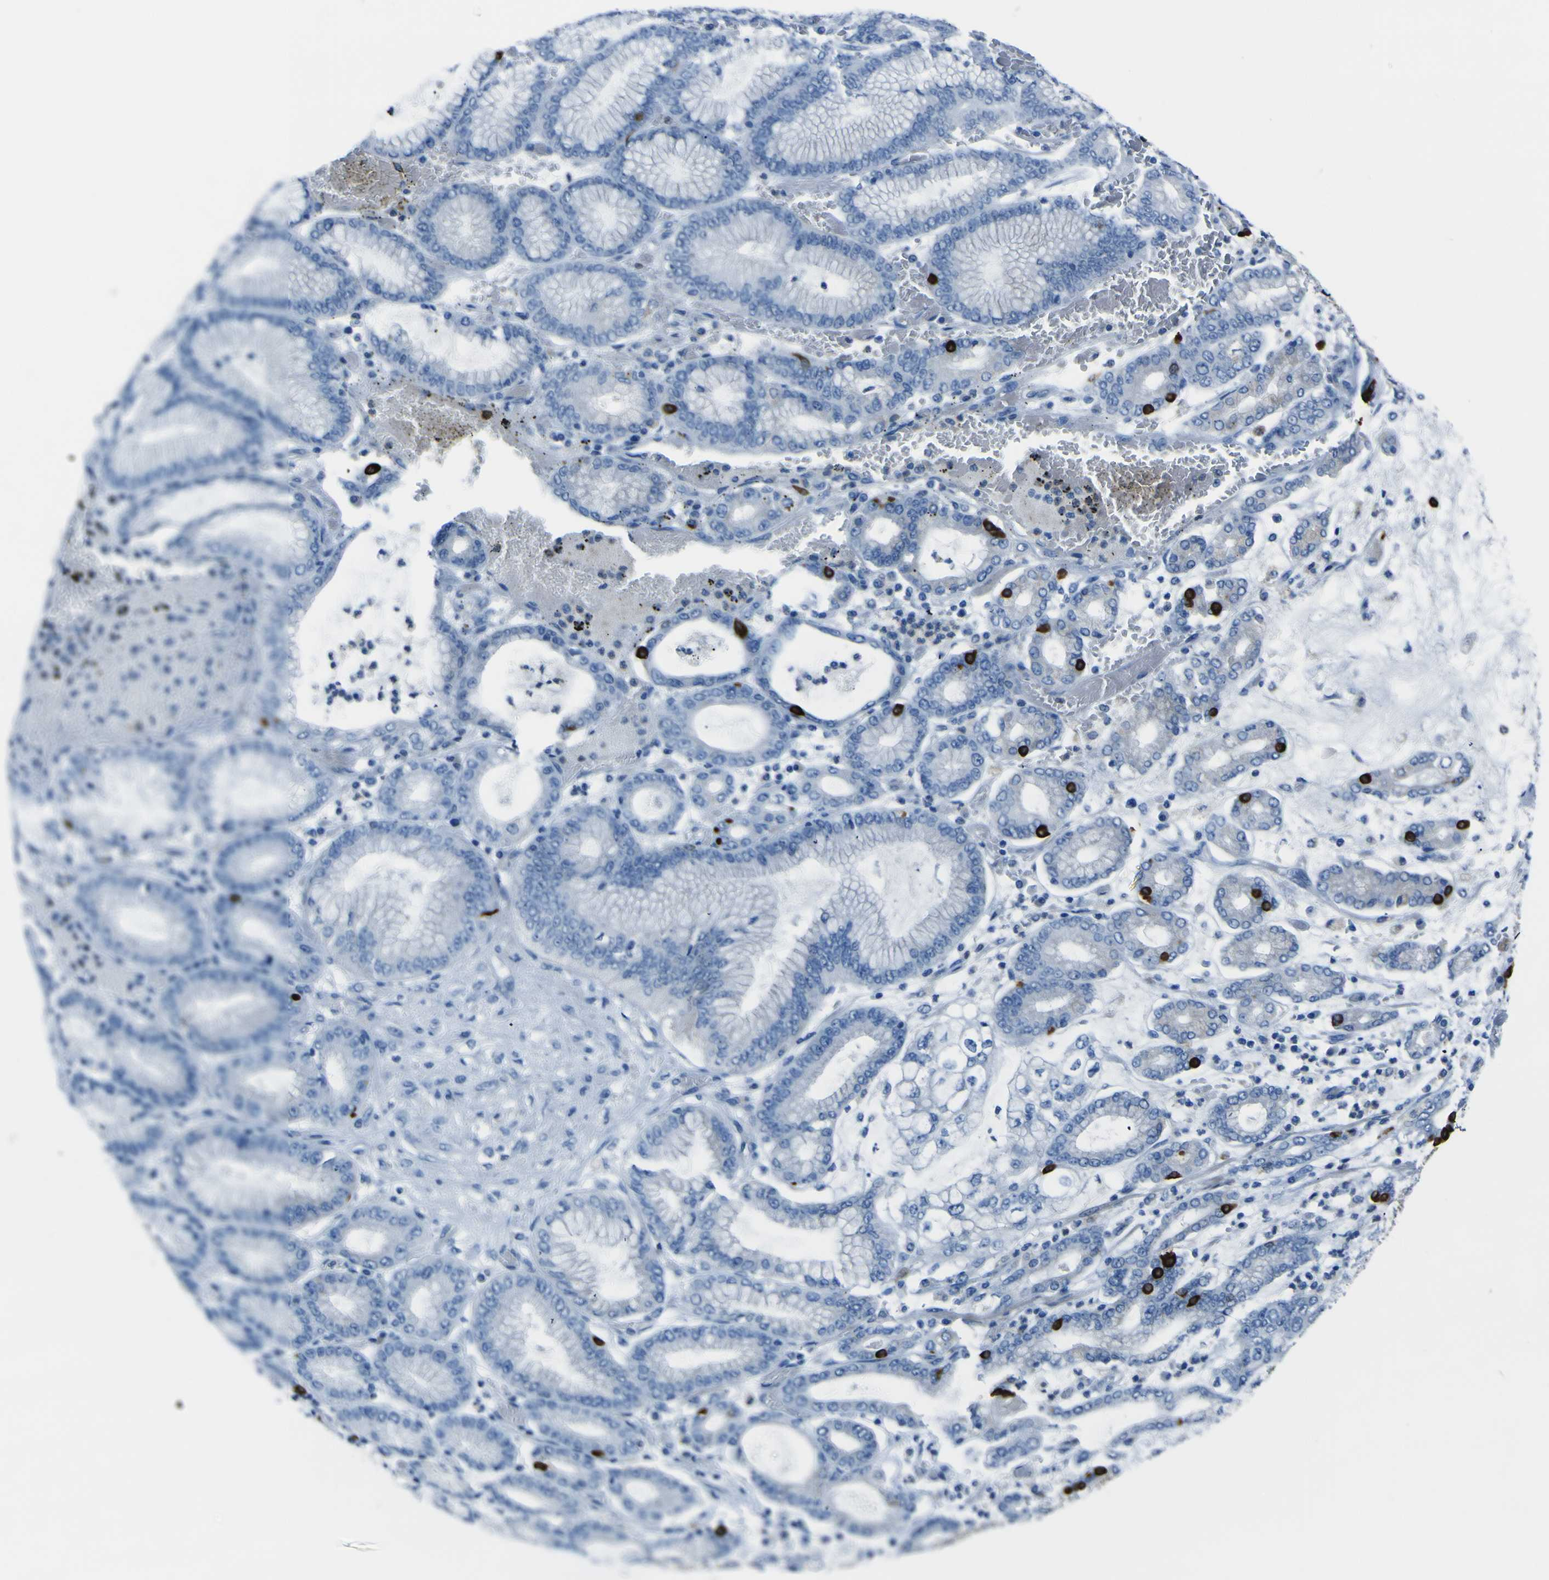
{"staining": {"intensity": "negative", "quantity": "none", "location": "none"}, "tissue": "stomach cancer", "cell_type": "Tumor cells", "image_type": "cancer", "snomed": [{"axis": "morphology", "description": "Normal tissue, NOS"}, {"axis": "morphology", "description": "Adenocarcinoma, NOS"}, {"axis": "topography", "description": "Stomach, upper"}, {"axis": "topography", "description": "Stomach"}], "caption": "DAB (3,3'-diaminobenzidine) immunohistochemical staining of stomach adenocarcinoma shows no significant staining in tumor cells. (DAB immunohistochemistry (IHC) with hematoxylin counter stain).", "gene": "ACSL1", "patient": {"sex": "male", "age": 76}}